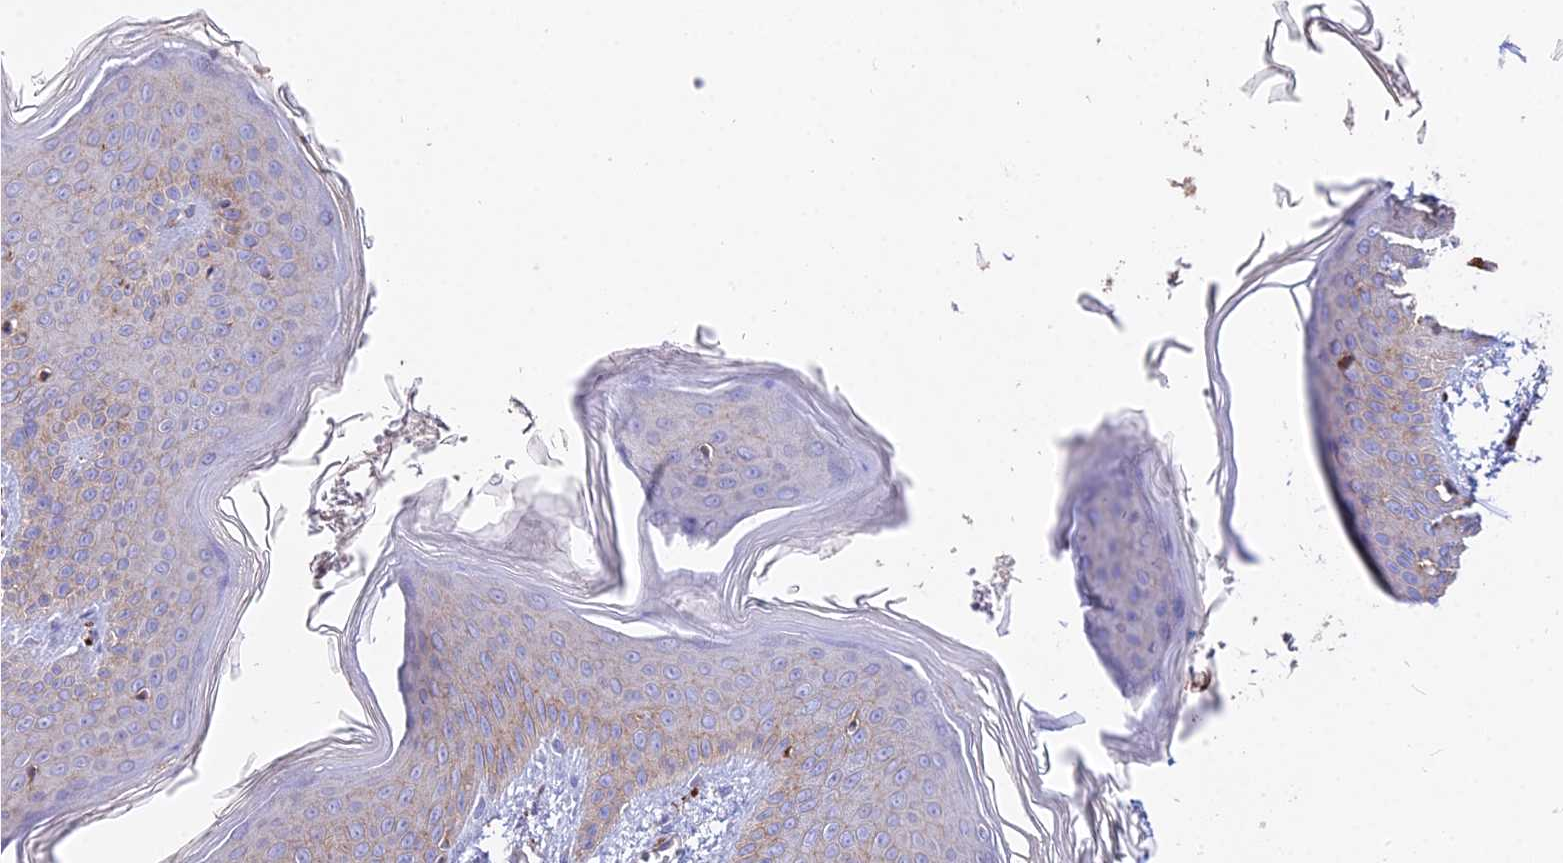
{"staining": {"intensity": "moderate", "quantity": ">75%", "location": "cytoplasmic/membranous"}, "tissue": "skin", "cell_type": "Fibroblasts", "image_type": "normal", "snomed": [{"axis": "morphology", "description": "Normal tissue, NOS"}, {"axis": "topography", "description": "Skin"}], "caption": "This photomicrograph displays immunohistochemistry (IHC) staining of normal skin, with medium moderate cytoplasmic/membranous staining in approximately >75% of fibroblasts.", "gene": "PNLIPRP3", "patient": {"sex": "male", "age": 36}}